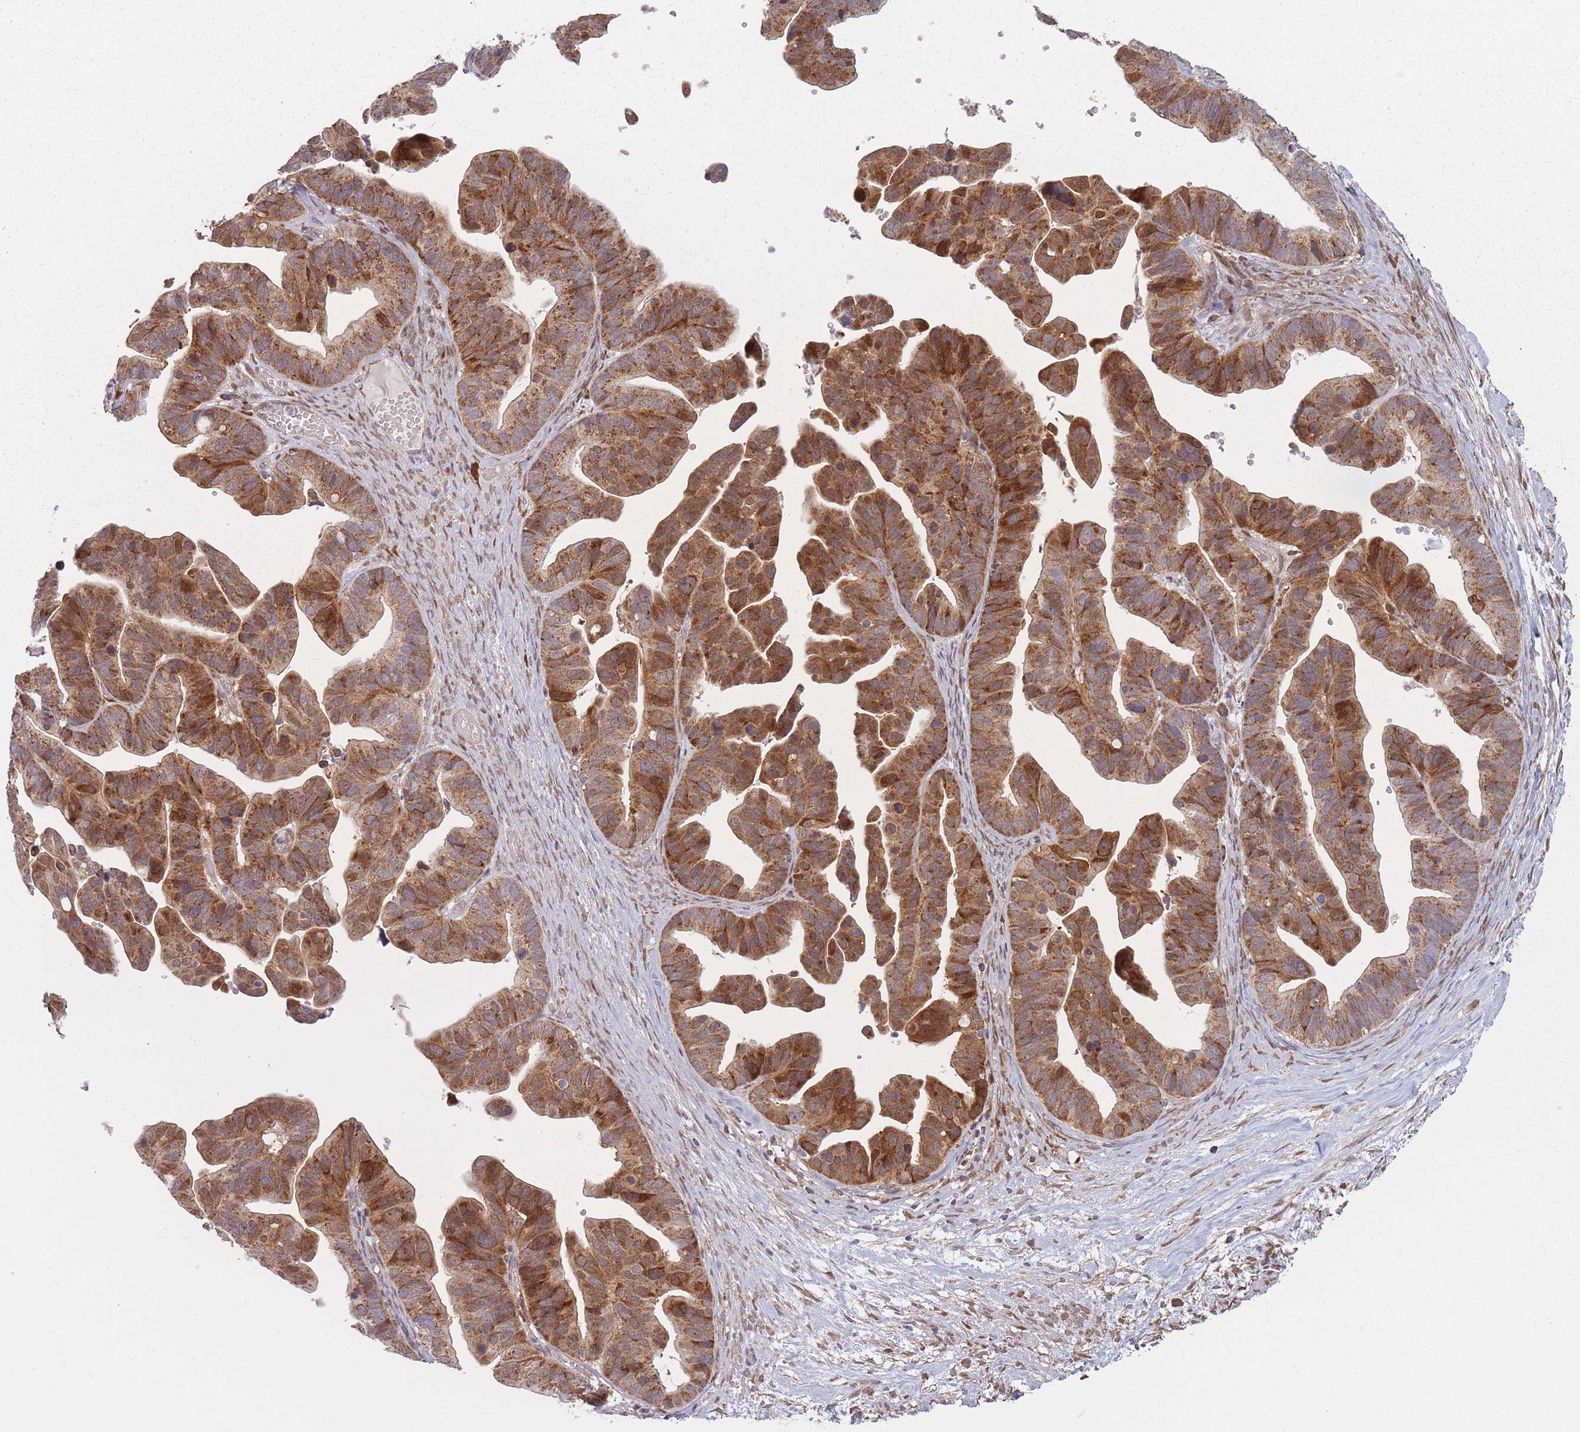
{"staining": {"intensity": "moderate", "quantity": ">75%", "location": "cytoplasmic/membranous"}, "tissue": "ovarian cancer", "cell_type": "Tumor cells", "image_type": "cancer", "snomed": [{"axis": "morphology", "description": "Cystadenocarcinoma, serous, NOS"}, {"axis": "topography", "description": "Ovary"}], "caption": "Immunohistochemistry image of neoplastic tissue: ovarian cancer stained using immunohistochemistry (IHC) reveals medium levels of moderate protein expression localized specifically in the cytoplasmic/membranous of tumor cells, appearing as a cytoplasmic/membranous brown color.", "gene": "LGALS9", "patient": {"sex": "female", "age": 56}}